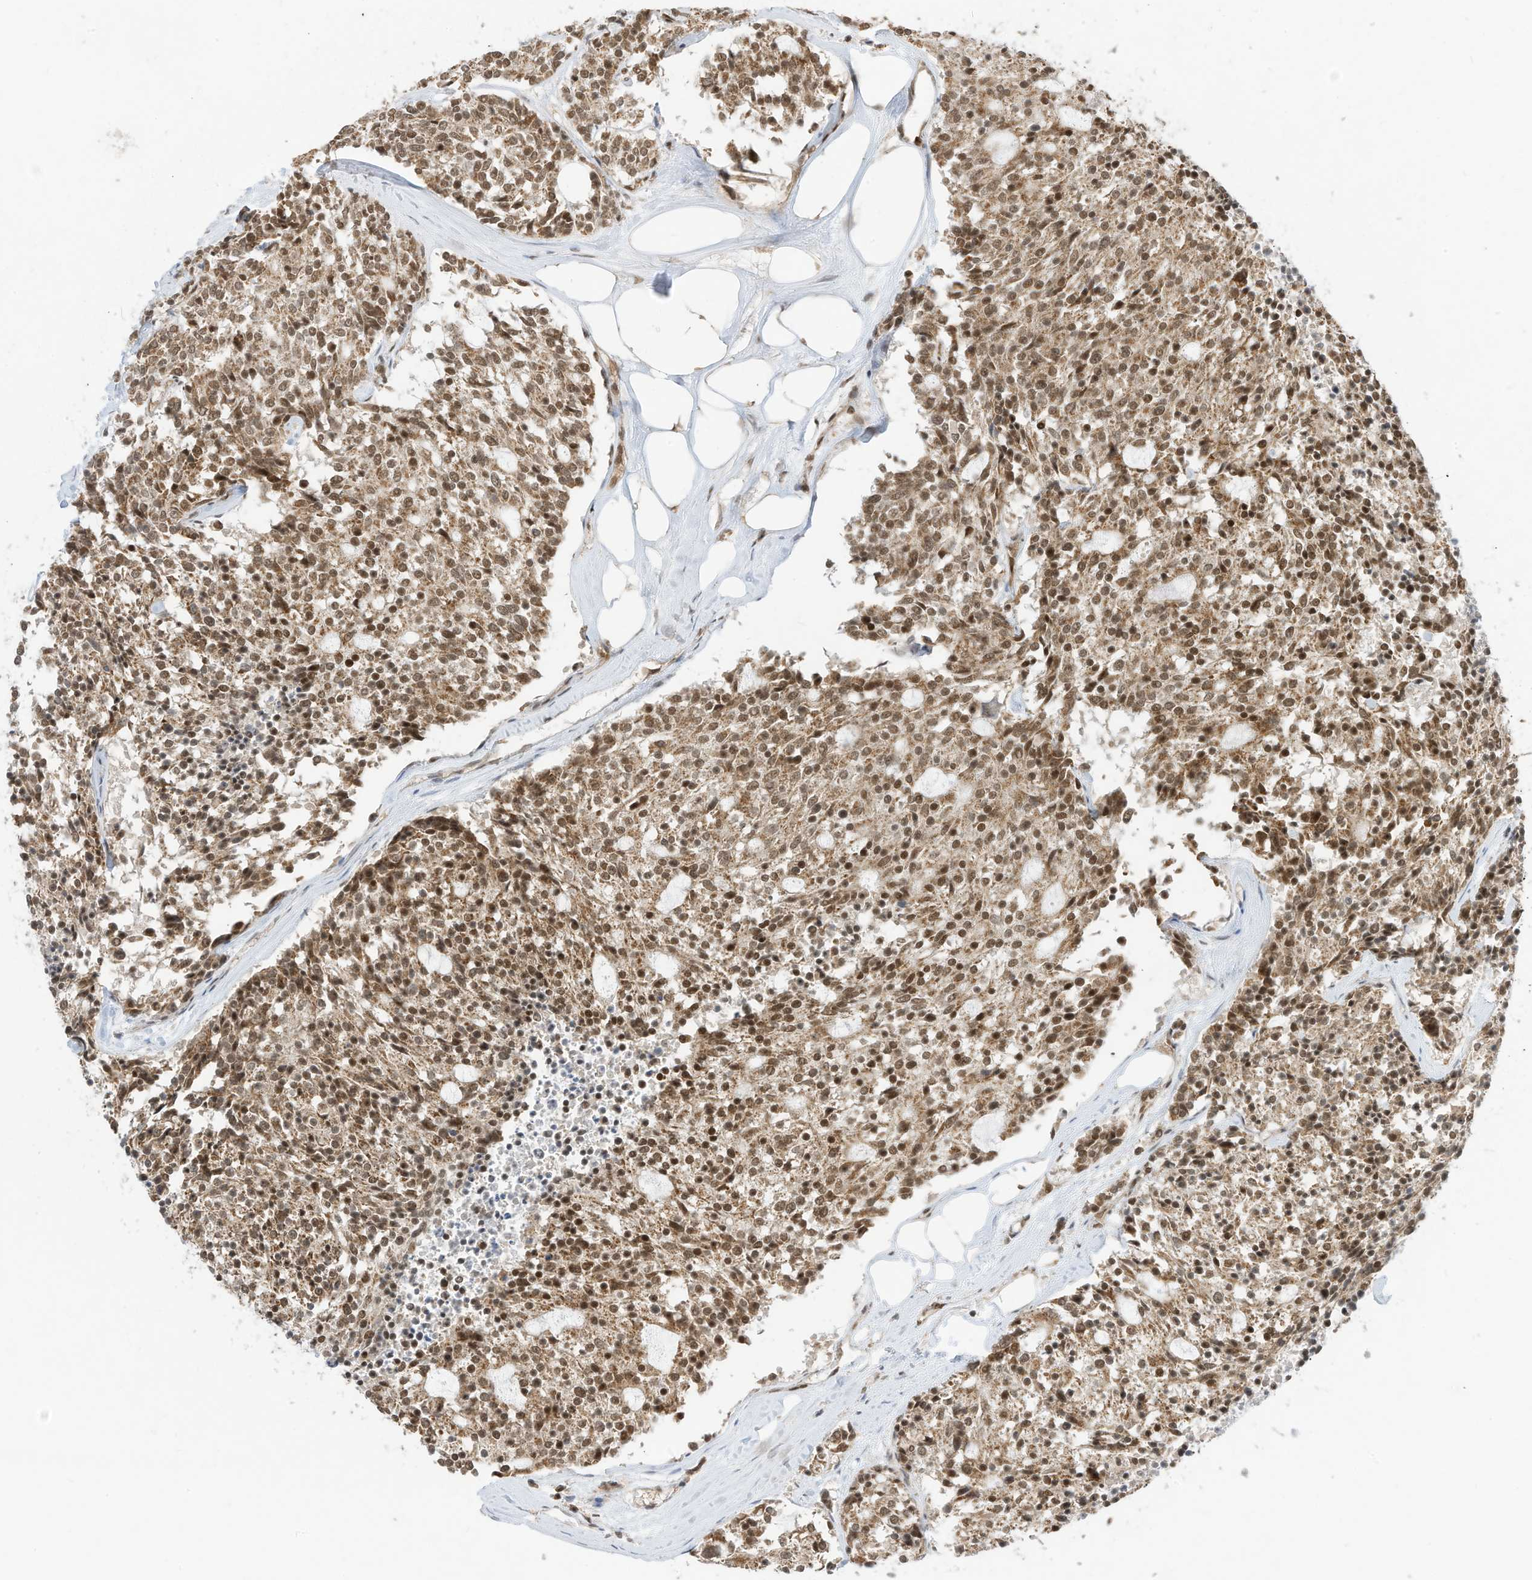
{"staining": {"intensity": "moderate", "quantity": ">75%", "location": "cytoplasmic/membranous,nuclear"}, "tissue": "carcinoid", "cell_type": "Tumor cells", "image_type": "cancer", "snomed": [{"axis": "morphology", "description": "Carcinoid, malignant, NOS"}, {"axis": "topography", "description": "Pancreas"}], "caption": "A high-resolution image shows immunohistochemistry staining of carcinoid, which shows moderate cytoplasmic/membranous and nuclear staining in about >75% of tumor cells.", "gene": "AURKAIP1", "patient": {"sex": "female", "age": 54}}